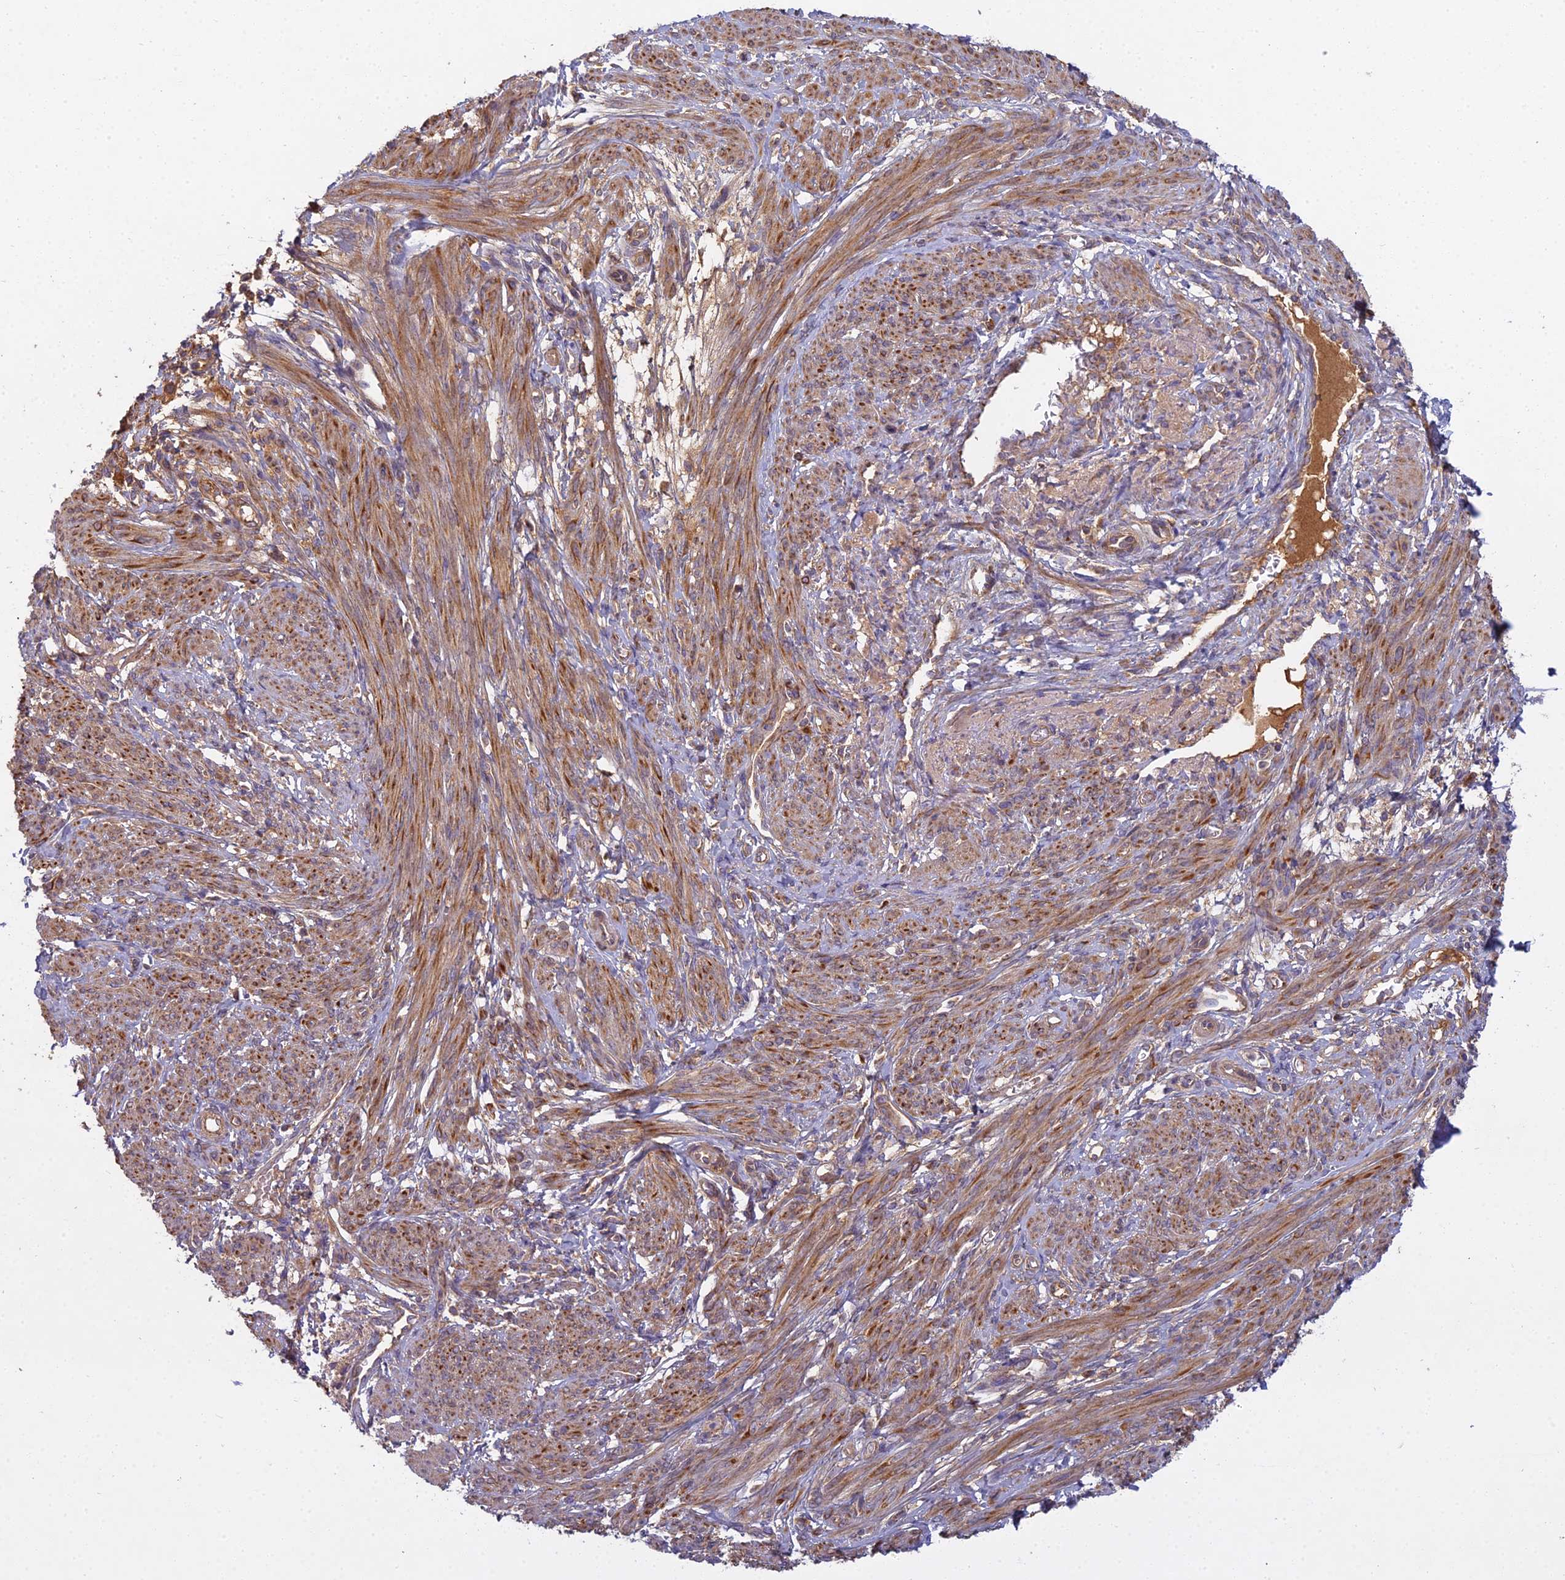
{"staining": {"intensity": "moderate", "quantity": "25%-75%", "location": "cytoplasmic/membranous"}, "tissue": "smooth muscle", "cell_type": "Smooth muscle cells", "image_type": "normal", "snomed": [{"axis": "morphology", "description": "Normal tissue, NOS"}, {"axis": "topography", "description": "Smooth muscle"}], "caption": "Protein analysis of unremarkable smooth muscle shows moderate cytoplasmic/membranous expression in approximately 25%-75% of smooth muscle cells. The protein is shown in brown color, while the nuclei are stained blue.", "gene": "CCDC167", "patient": {"sex": "female", "age": 39}}